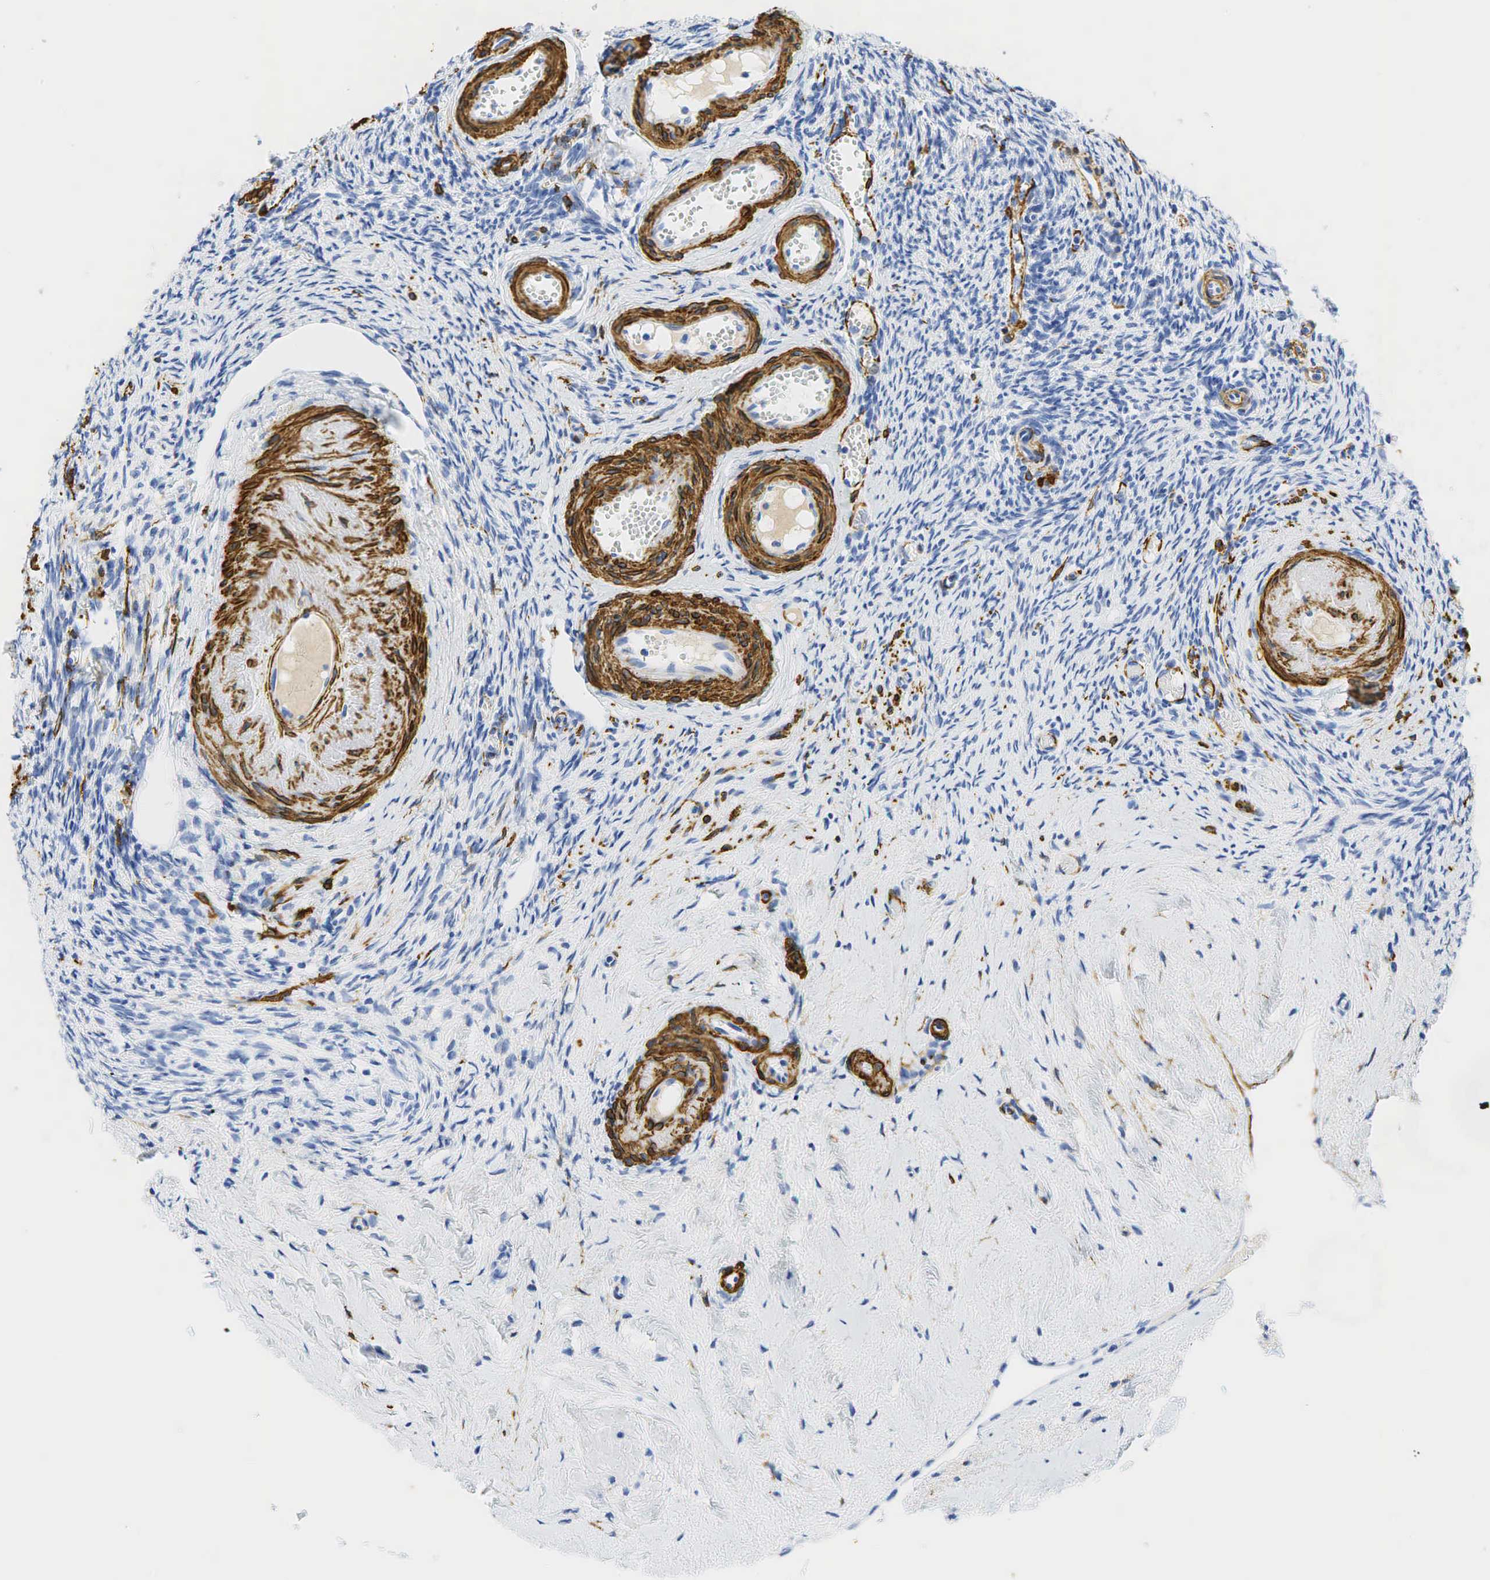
{"staining": {"intensity": "negative", "quantity": "none", "location": "none"}, "tissue": "ovary", "cell_type": "Follicle cells", "image_type": "normal", "snomed": [{"axis": "morphology", "description": "Normal tissue, NOS"}, {"axis": "topography", "description": "Ovary"}], "caption": "Immunohistochemistry micrograph of benign human ovary stained for a protein (brown), which exhibits no staining in follicle cells. (IHC, brightfield microscopy, high magnification).", "gene": "ACTA1", "patient": {"sex": "female", "age": 63}}